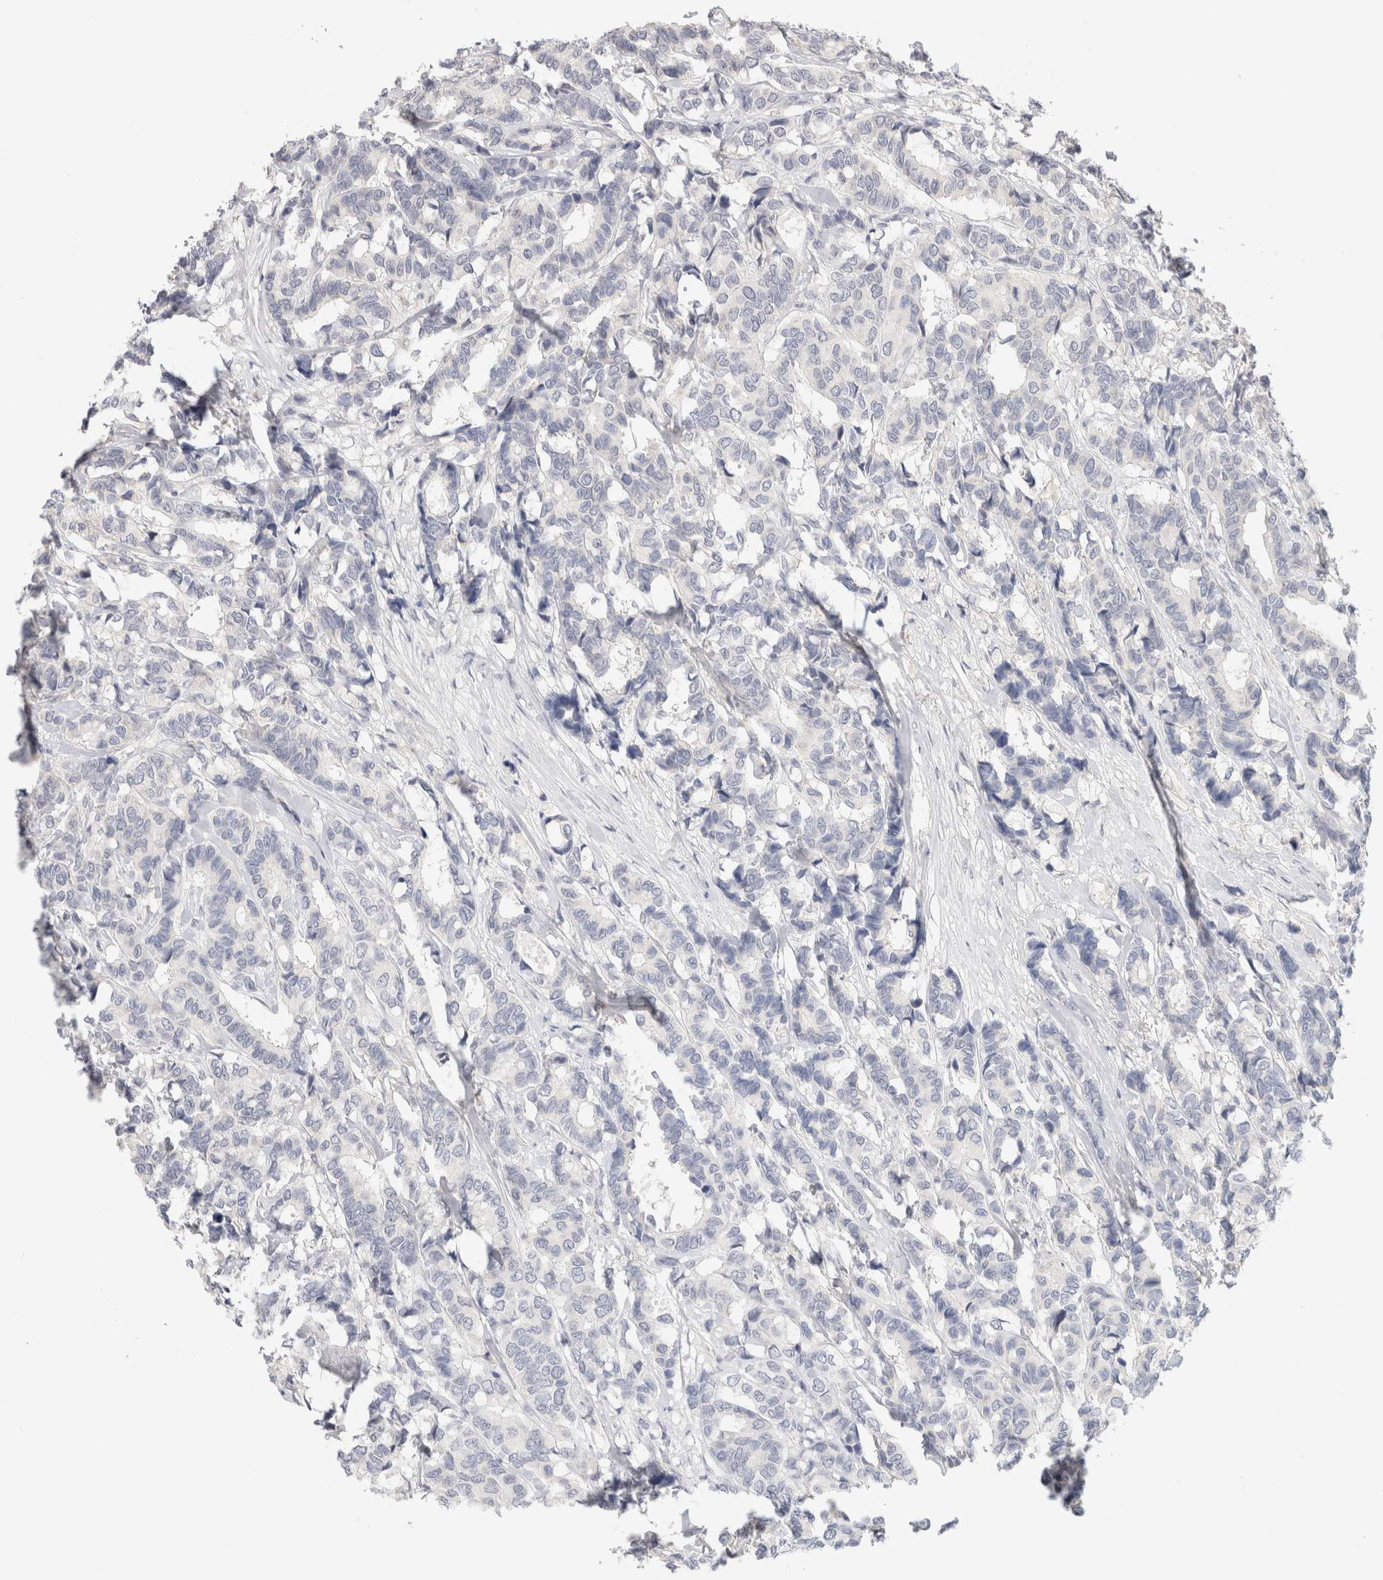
{"staining": {"intensity": "negative", "quantity": "none", "location": "none"}, "tissue": "breast cancer", "cell_type": "Tumor cells", "image_type": "cancer", "snomed": [{"axis": "morphology", "description": "Duct carcinoma"}, {"axis": "topography", "description": "Breast"}], "caption": "There is no significant positivity in tumor cells of breast intraductal carcinoma. (DAB (3,3'-diaminobenzidine) immunohistochemistry, high magnification).", "gene": "CHRM4", "patient": {"sex": "female", "age": 87}}